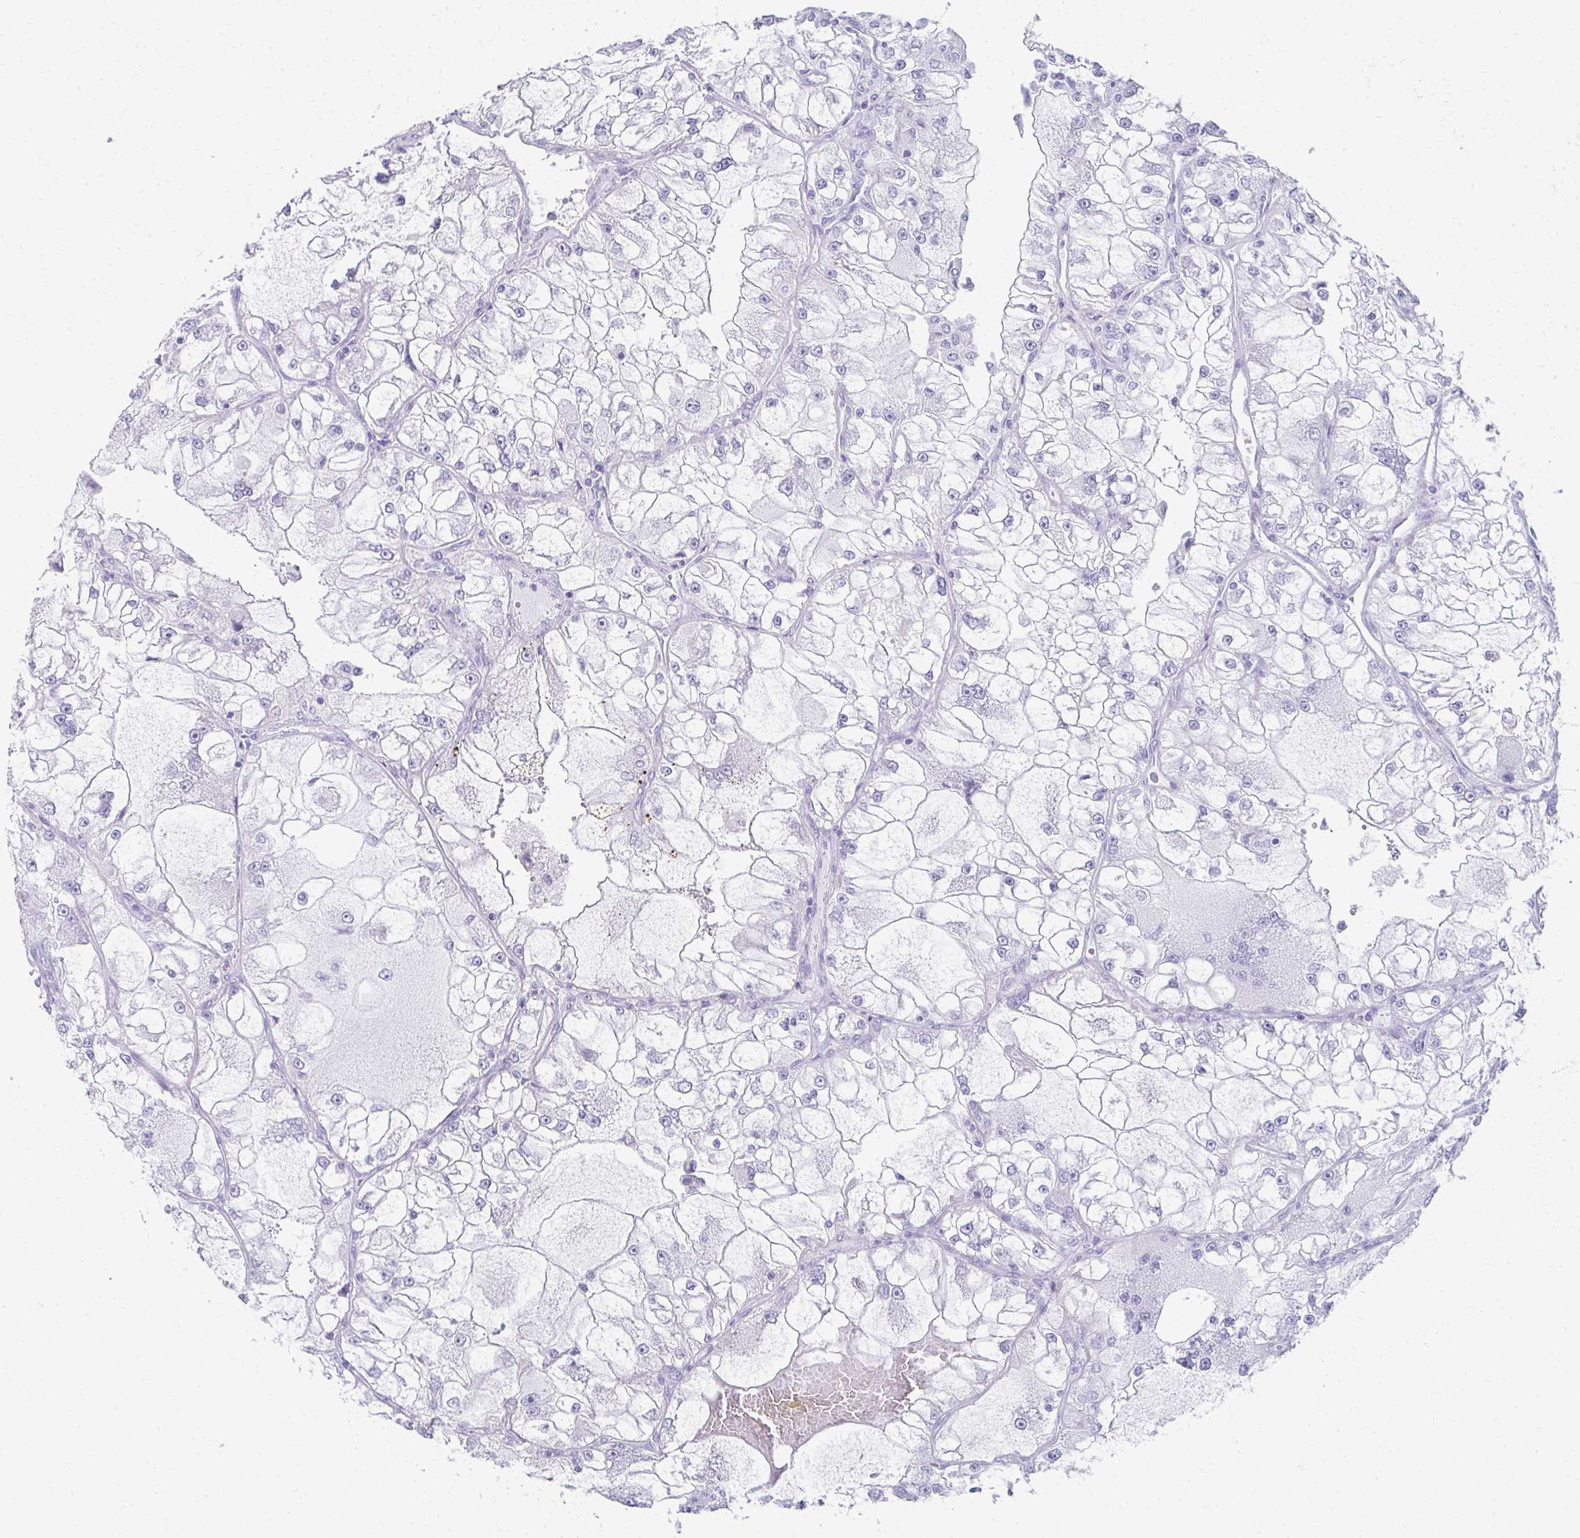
{"staining": {"intensity": "negative", "quantity": "none", "location": "none"}, "tissue": "renal cancer", "cell_type": "Tumor cells", "image_type": "cancer", "snomed": [{"axis": "morphology", "description": "Adenocarcinoma, NOS"}, {"axis": "topography", "description": "Kidney"}], "caption": "High magnification brightfield microscopy of adenocarcinoma (renal) stained with DAB (brown) and counterstained with hematoxylin (blue): tumor cells show no significant positivity.", "gene": "RLF", "patient": {"sex": "female", "age": 72}}